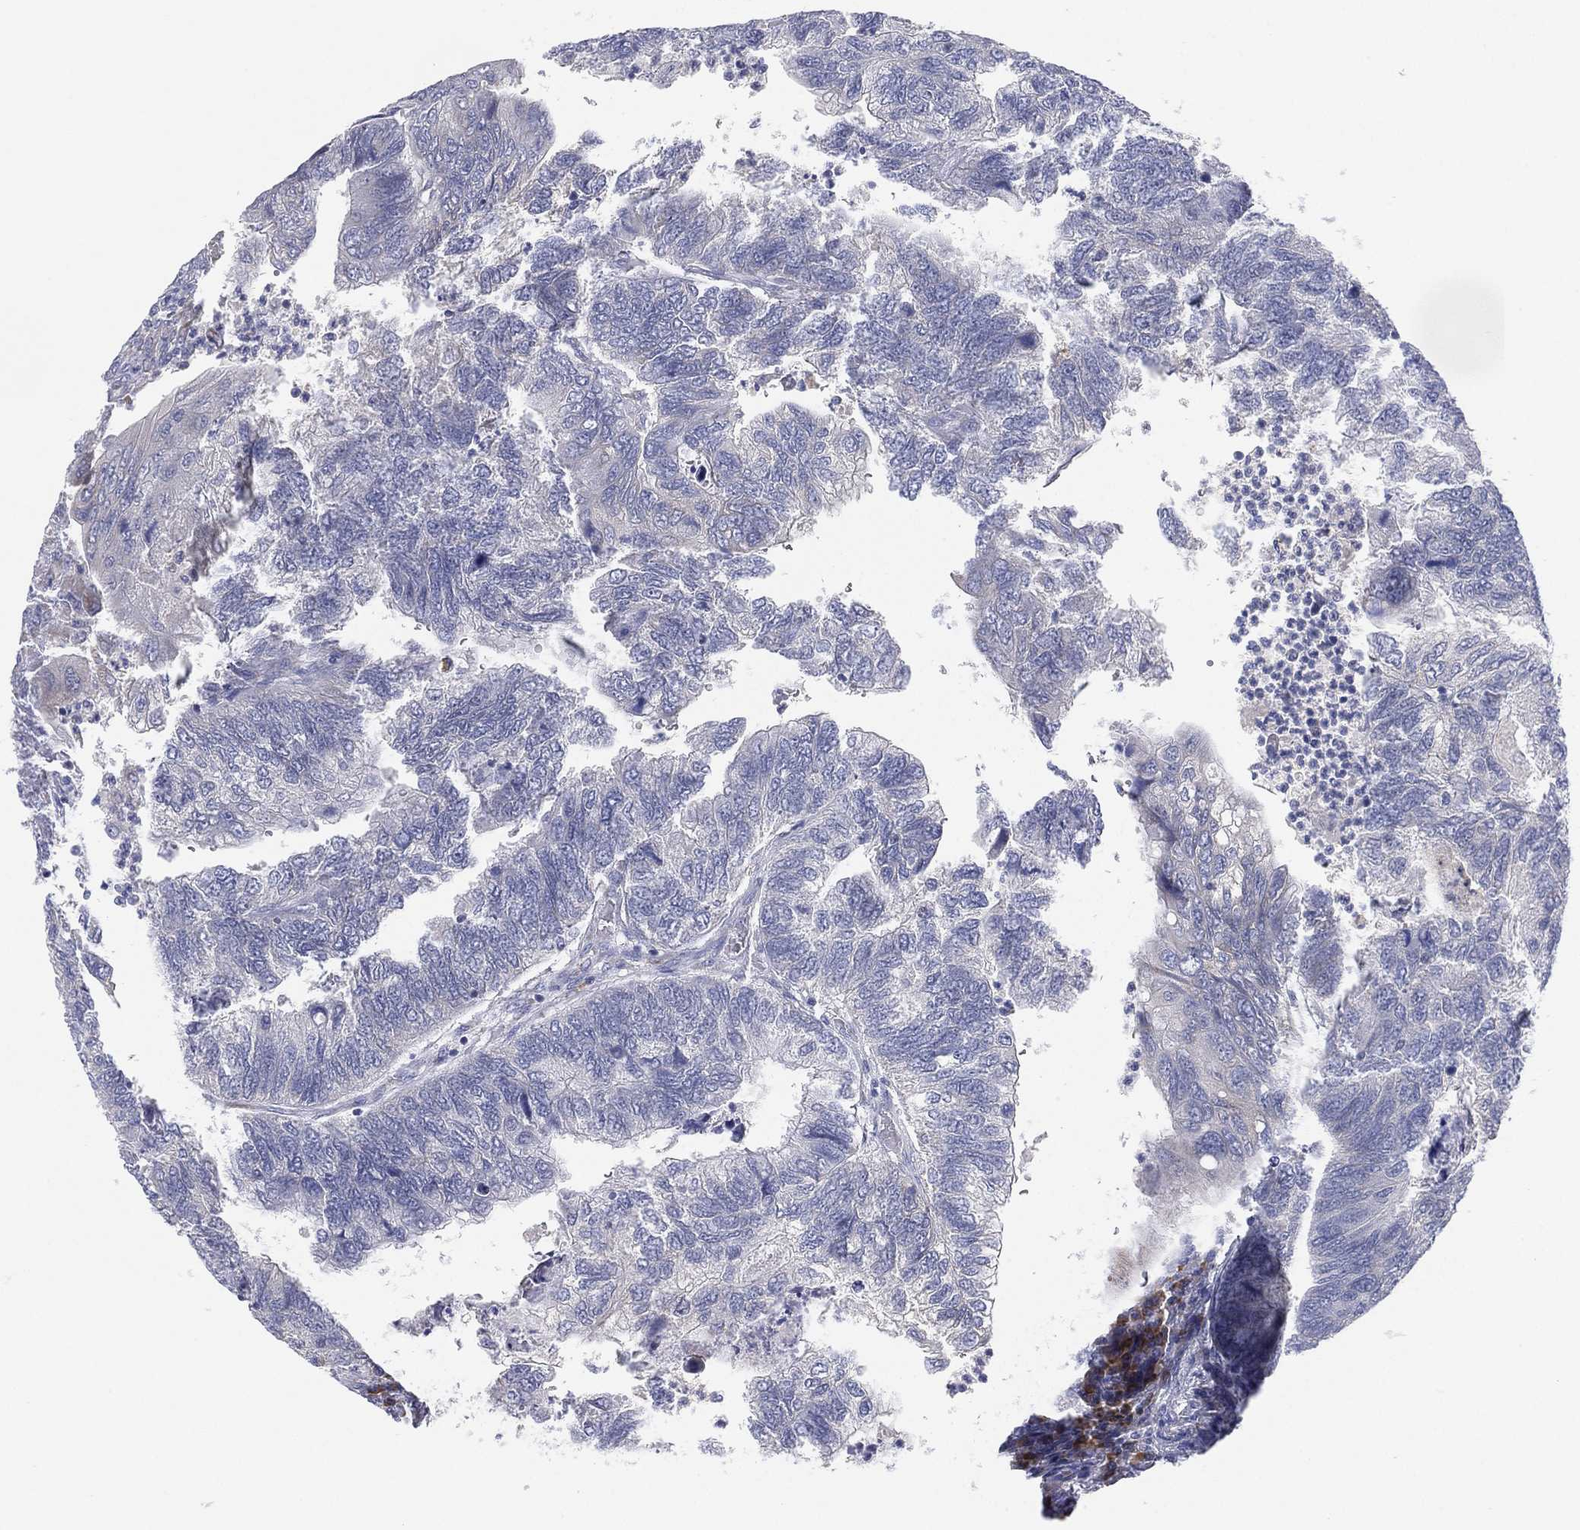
{"staining": {"intensity": "negative", "quantity": "none", "location": "none"}, "tissue": "colorectal cancer", "cell_type": "Tumor cells", "image_type": "cancer", "snomed": [{"axis": "morphology", "description": "Adenocarcinoma, NOS"}, {"axis": "topography", "description": "Colon"}], "caption": "This histopathology image is of adenocarcinoma (colorectal) stained with IHC to label a protein in brown with the nuclei are counter-stained blue. There is no expression in tumor cells.", "gene": "TMEM40", "patient": {"sex": "female", "age": 67}}